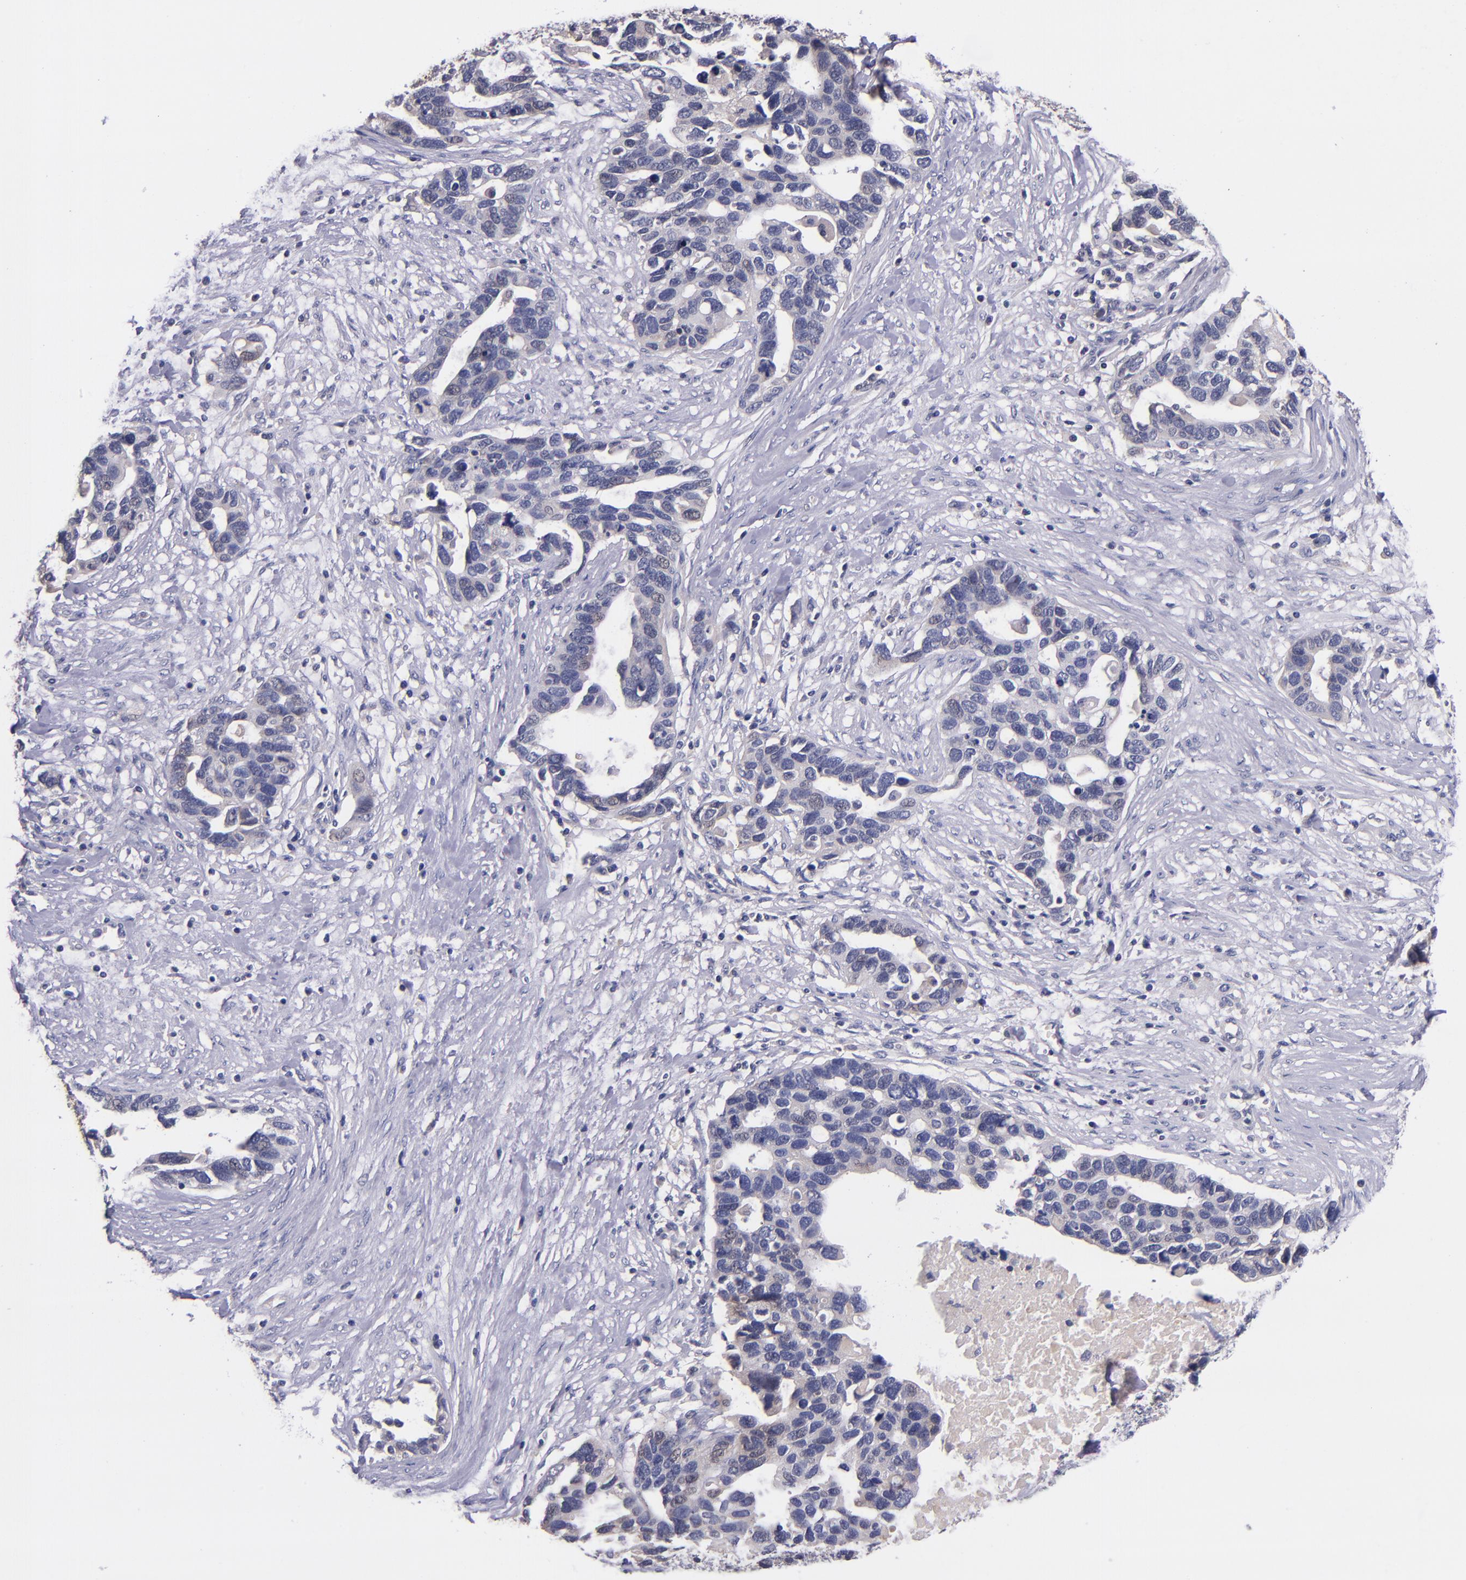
{"staining": {"intensity": "weak", "quantity": "<25%", "location": "cytoplasmic/membranous"}, "tissue": "ovarian cancer", "cell_type": "Tumor cells", "image_type": "cancer", "snomed": [{"axis": "morphology", "description": "Cystadenocarcinoma, serous, NOS"}, {"axis": "topography", "description": "Ovary"}], "caption": "The photomicrograph displays no significant positivity in tumor cells of ovarian cancer (serous cystadenocarcinoma). (Stains: DAB IHC with hematoxylin counter stain, Microscopy: brightfield microscopy at high magnification).", "gene": "RBP4", "patient": {"sex": "female", "age": 54}}